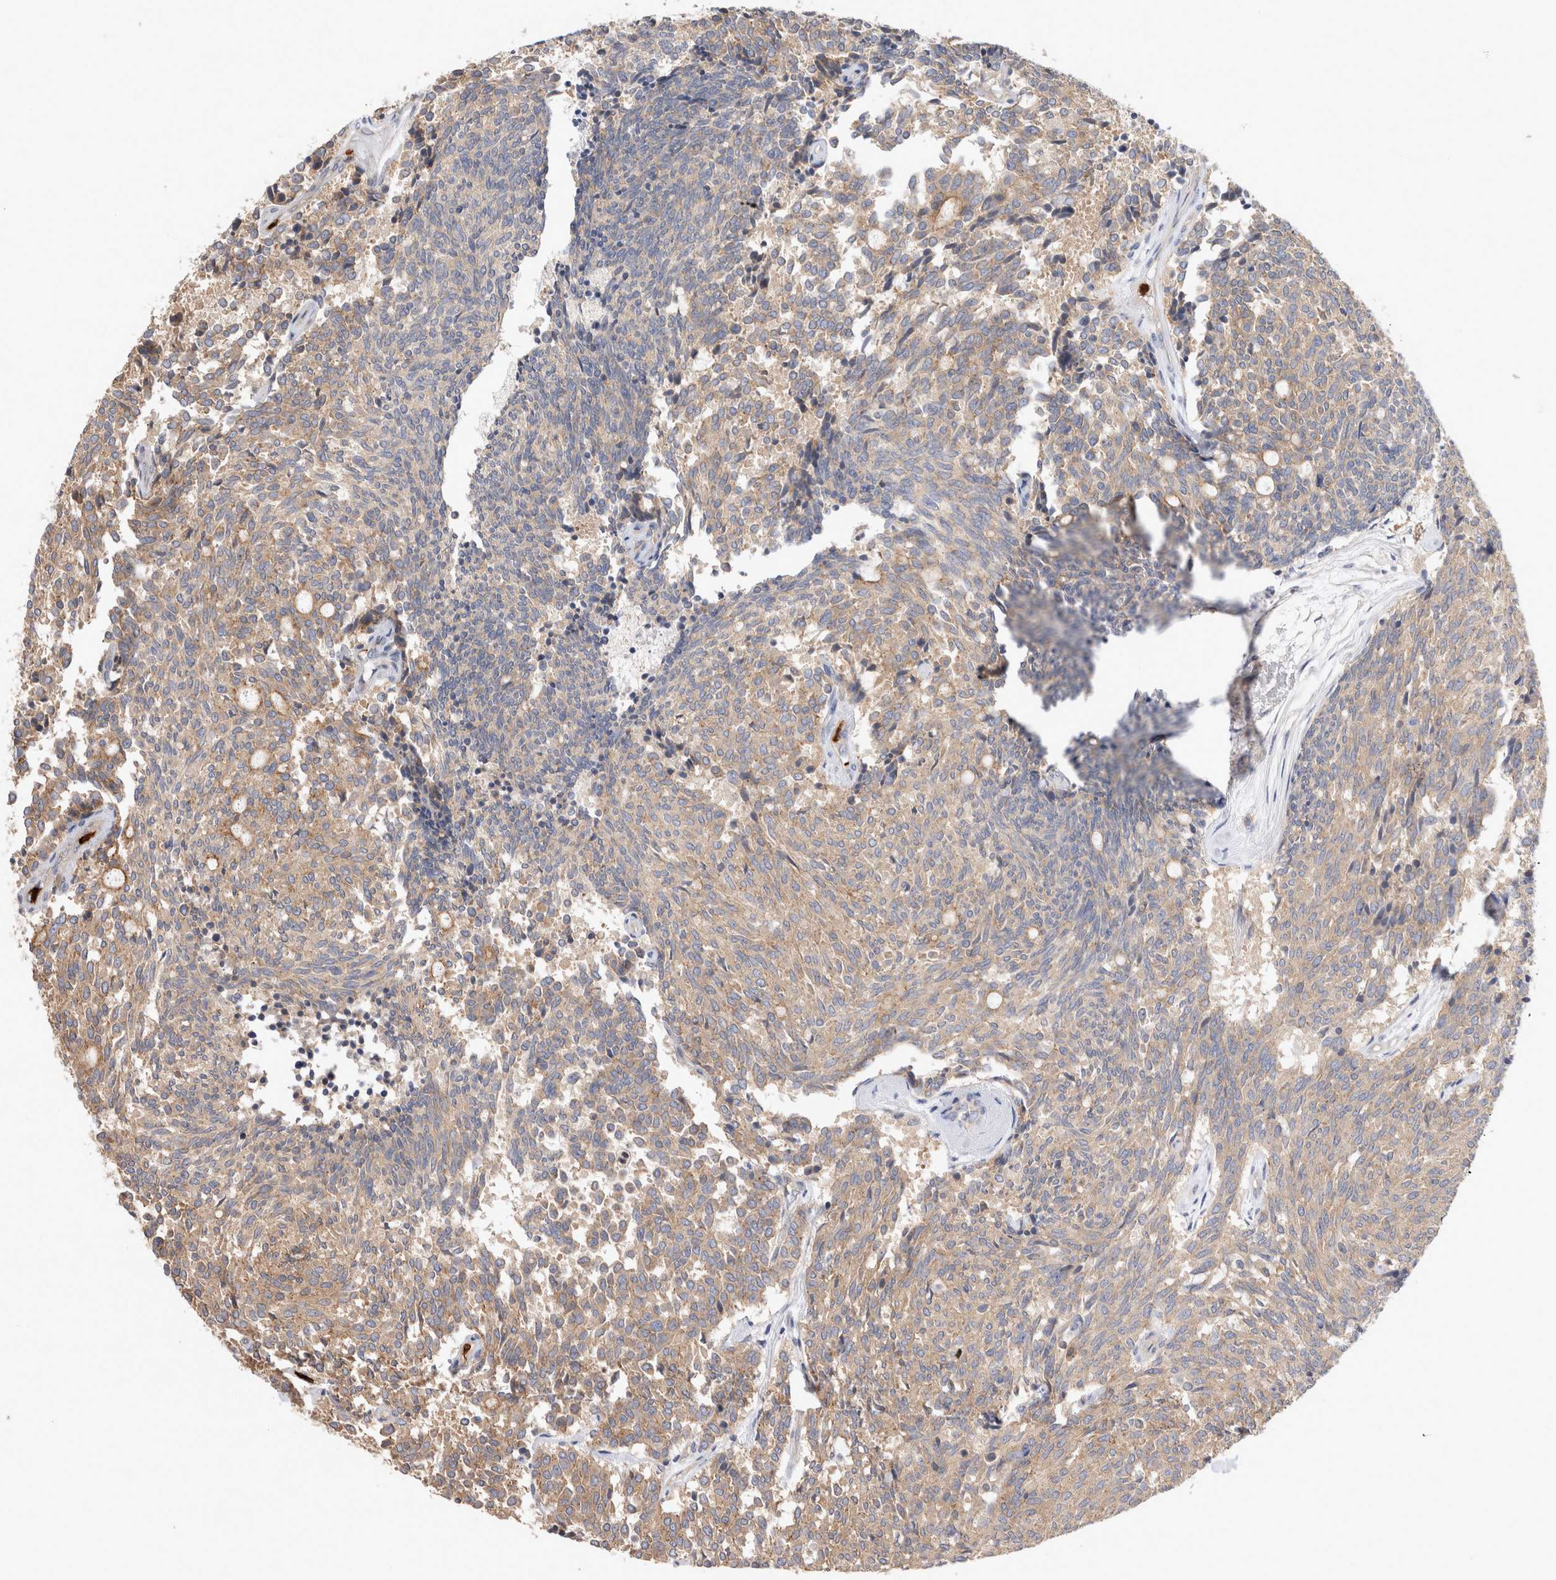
{"staining": {"intensity": "weak", "quantity": ">75%", "location": "cytoplasmic/membranous"}, "tissue": "carcinoid", "cell_type": "Tumor cells", "image_type": "cancer", "snomed": [{"axis": "morphology", "description": "Carcinoid, malignant, NOS"}, {"axis": "topography", "description": "Pancreas"}], "caption": "The immunohistochemical stain highlights weak cytoplasmic/membranous positivity in tumor cells of carcinoid tissue.", "gene": "NXT2", "patient": {"sex": "female", "age": 54}}